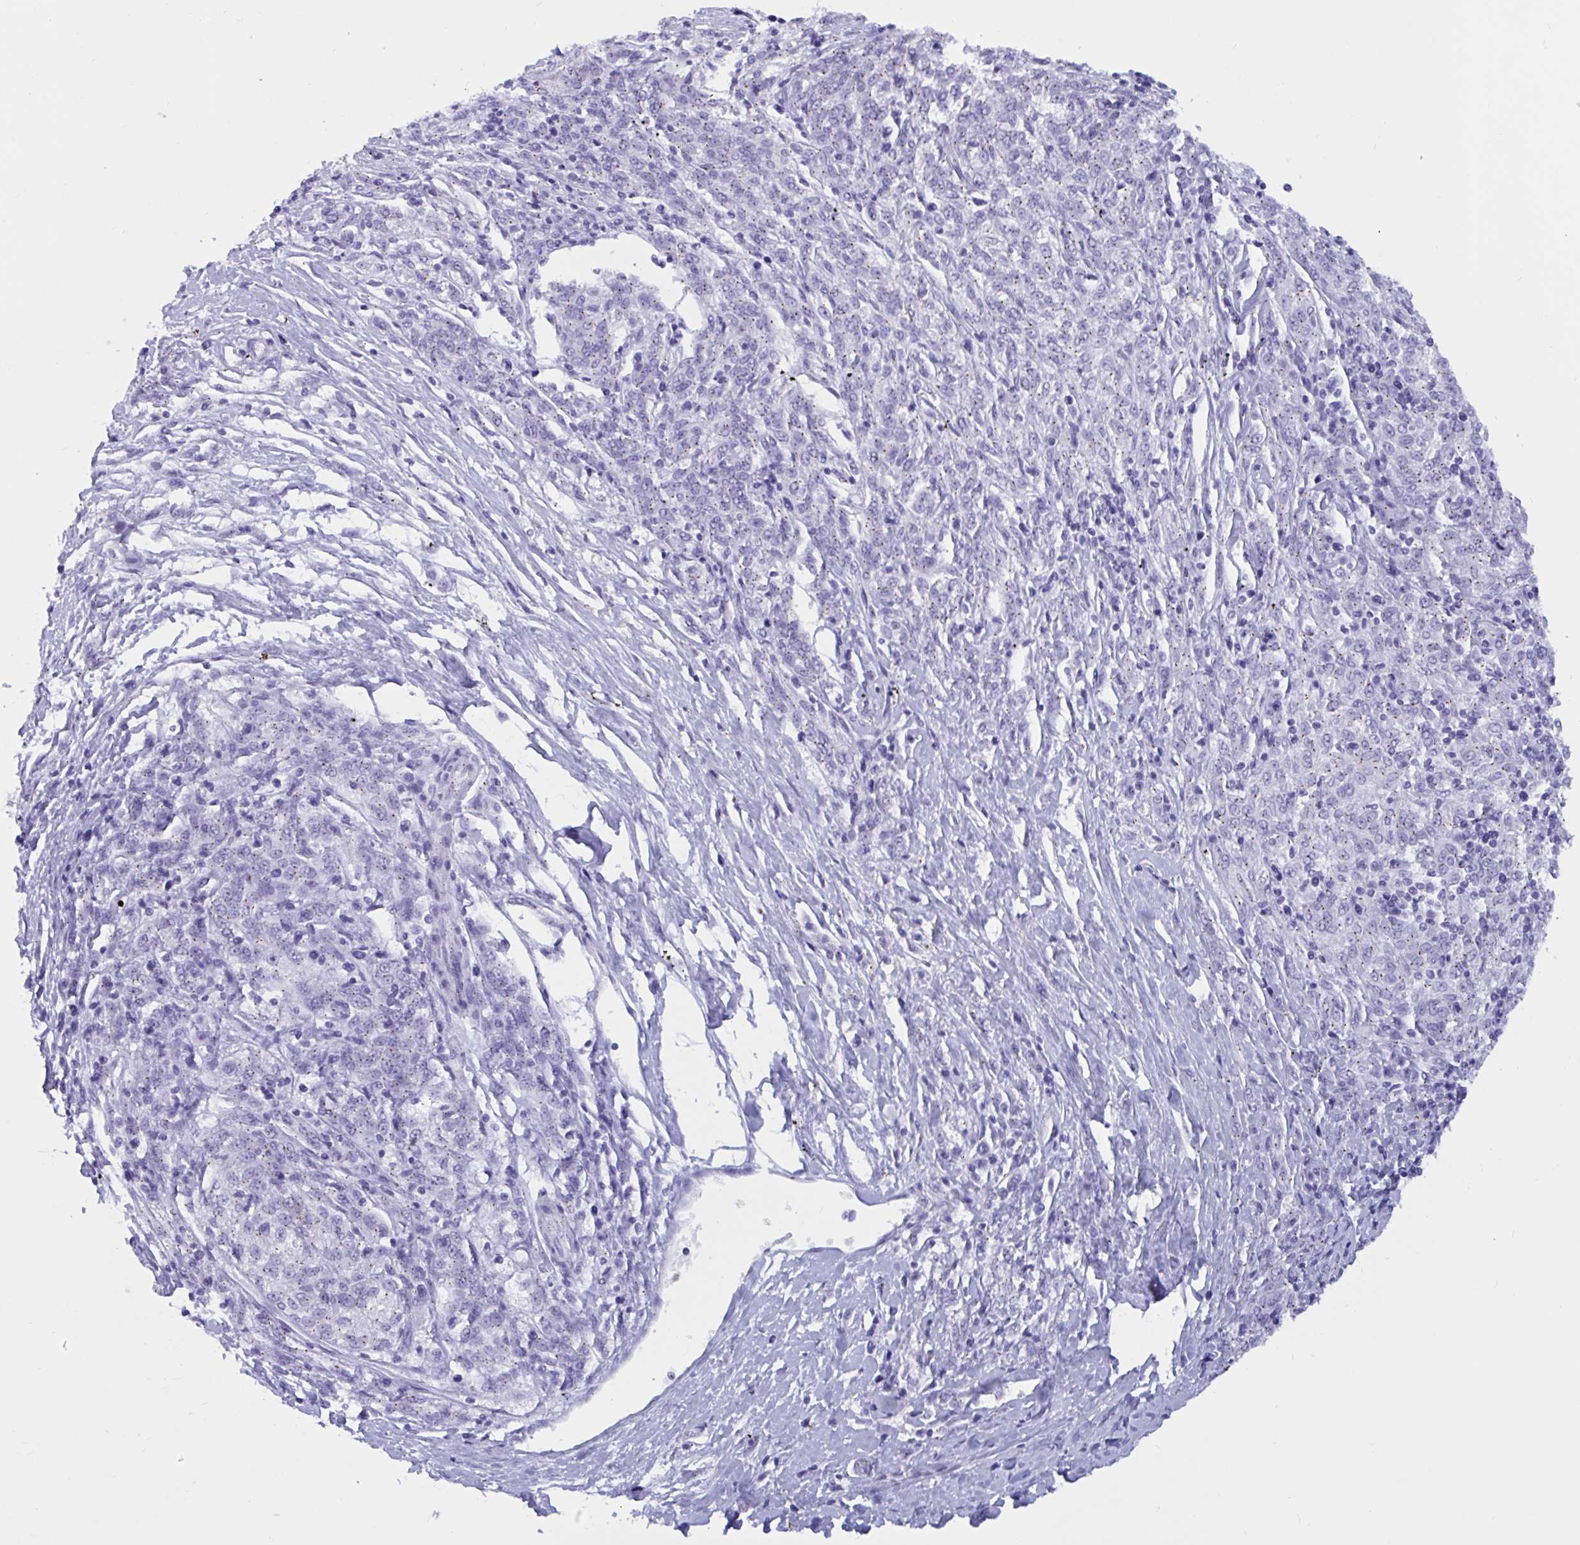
{"staining": {"intensity": "weak", "quantity": "25%-75%", "location": "cytoplasmic/membranous"}, "tissue": "melanoma", "cell_type": "Tumor cells", "image_type": "cancer", "snomed": [{"axis": "morphology", "description": "Malignant melanoma, NOS"}, {"axis": "topography", "description": "Skin"}], "caption": "Melanoma stained with a brown dye exhibits weak cytoplasmic/membranous positive staining in about 25%-75% of tumor cells.", "gene": "RNASE3", "patient": {"sex": "female", "age": 72}}